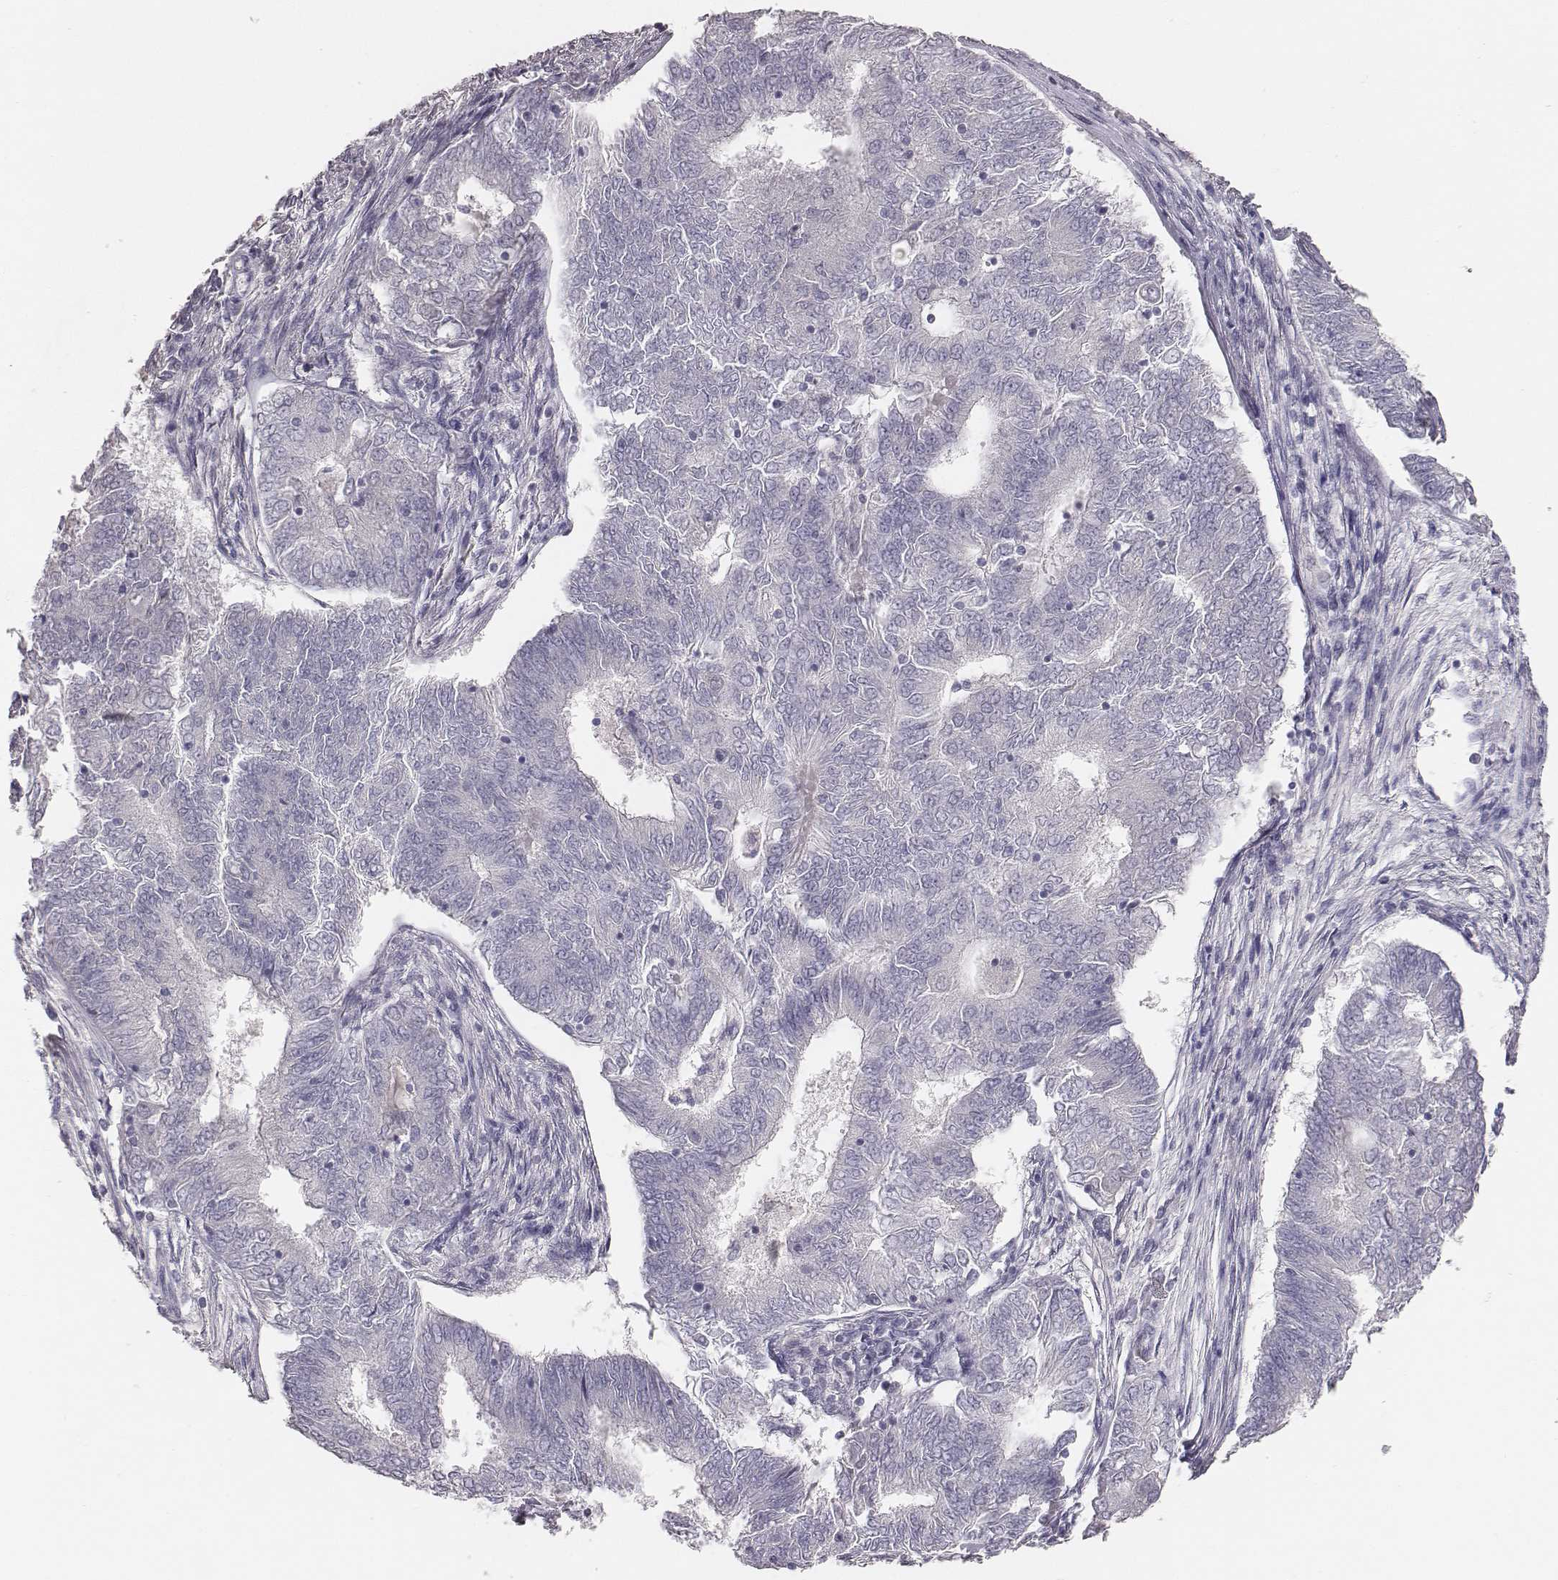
{"staining": {"intensity": "negative", "quantity": "none", "location": "none"}, "tissue": "endometrial cancer", "cell_type": "Tumor cells", "image_type": "cancer", "snomed": [{"axis": "morphology", "description": "Adenocarcinoma, NOS"}, {"axis": "topography", "description": "Endometrium"}], "caption": "Human endometrial cancer stained for a protein using IHC reveals no expression in tumor cells.", "gene": "MYH6", "patient": {"sex": "female", "age": 62}}